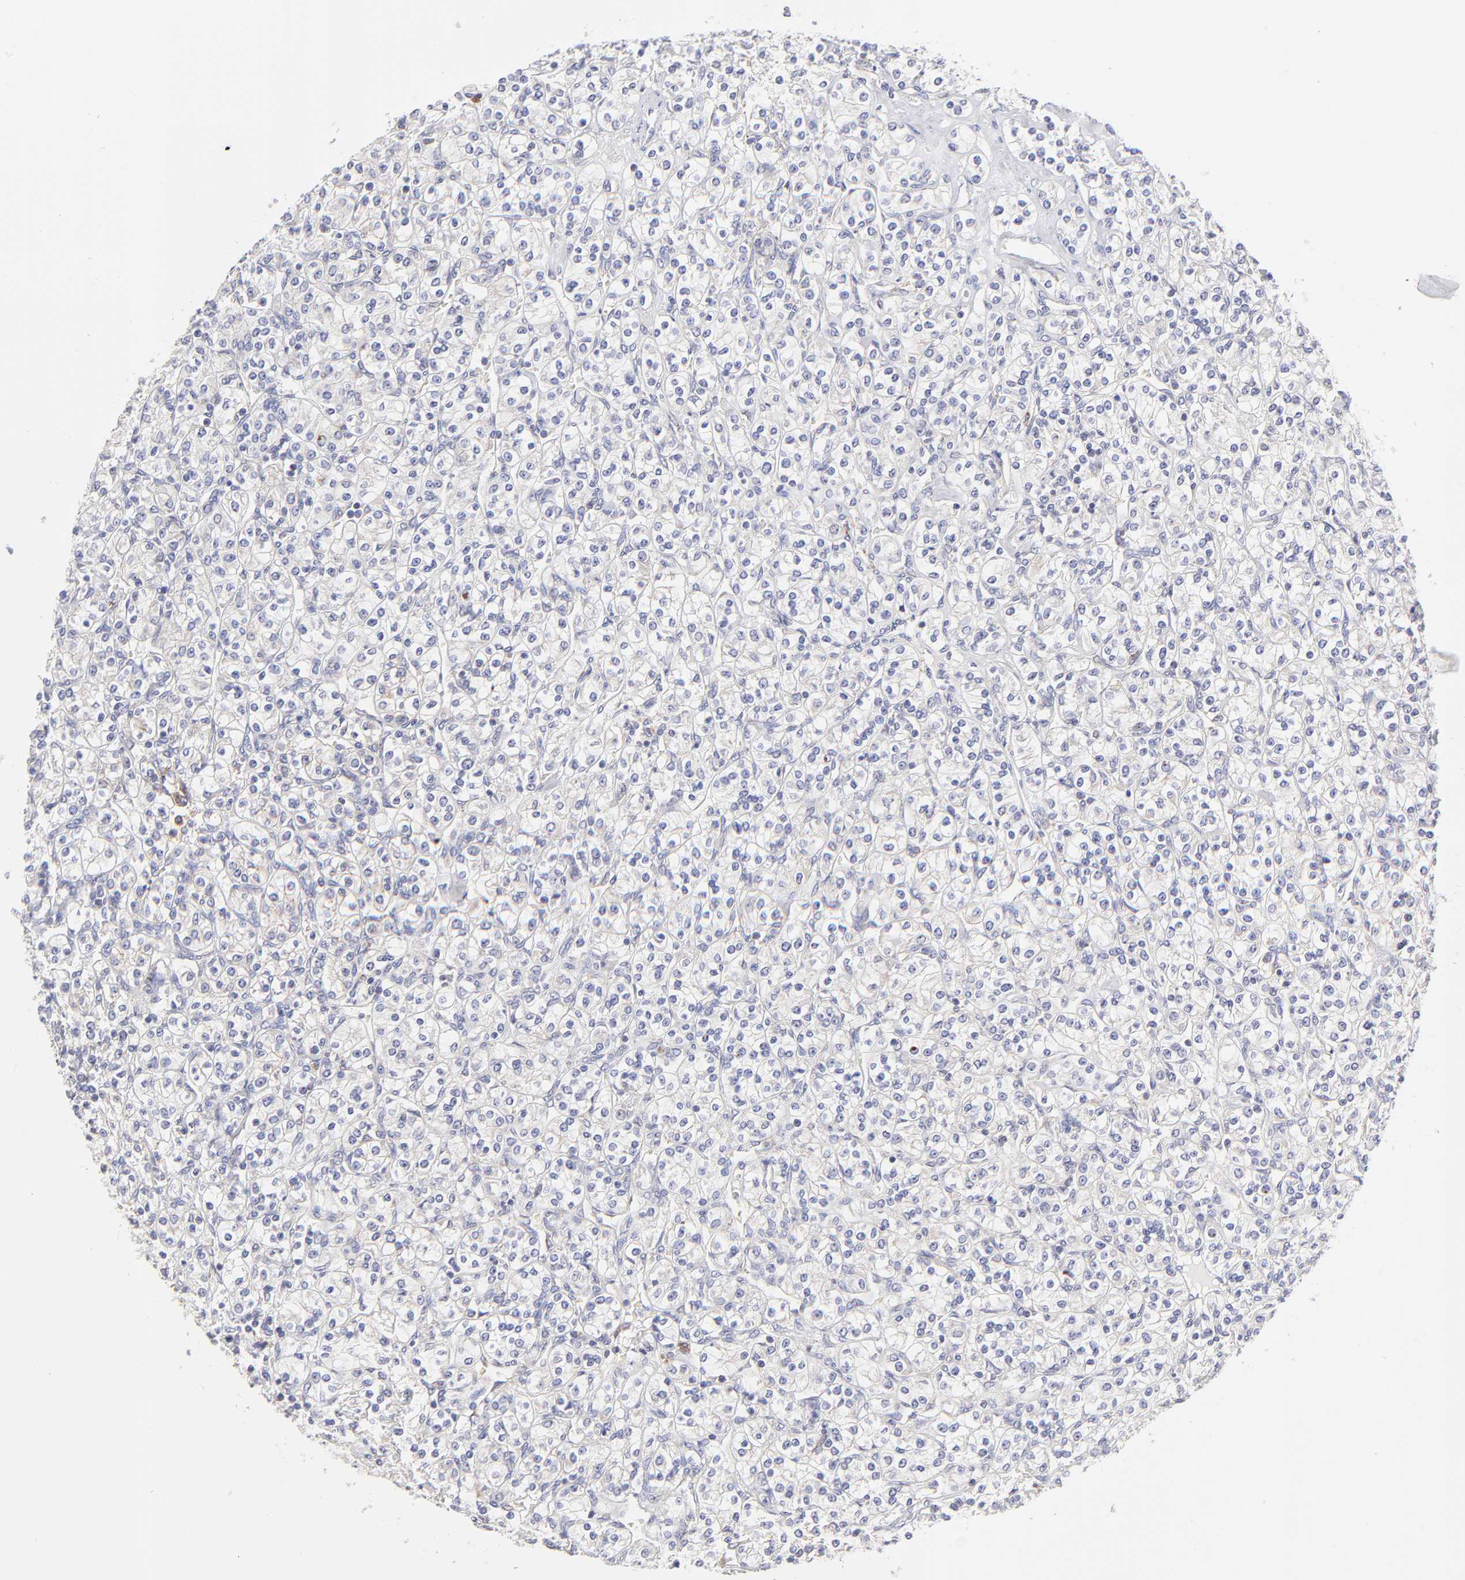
{"staining": {"intensity": "negative", "quantity": "none", "location": "none"}, "tissue": "renal cancer", "cell_type": "Tumor cells", "image_type": "cancer", "snomed": [{"axis": "morphology", "description": "Adenocarcinoma, NOS"}, {"axis": "topography", "description": "Kidney"}], "caption": "Tumor cells are negative for brown protein staining in adenocarcinoma (renal).", "gene": "GCSAM", "patient": {"sex": "male", "age": 77}}